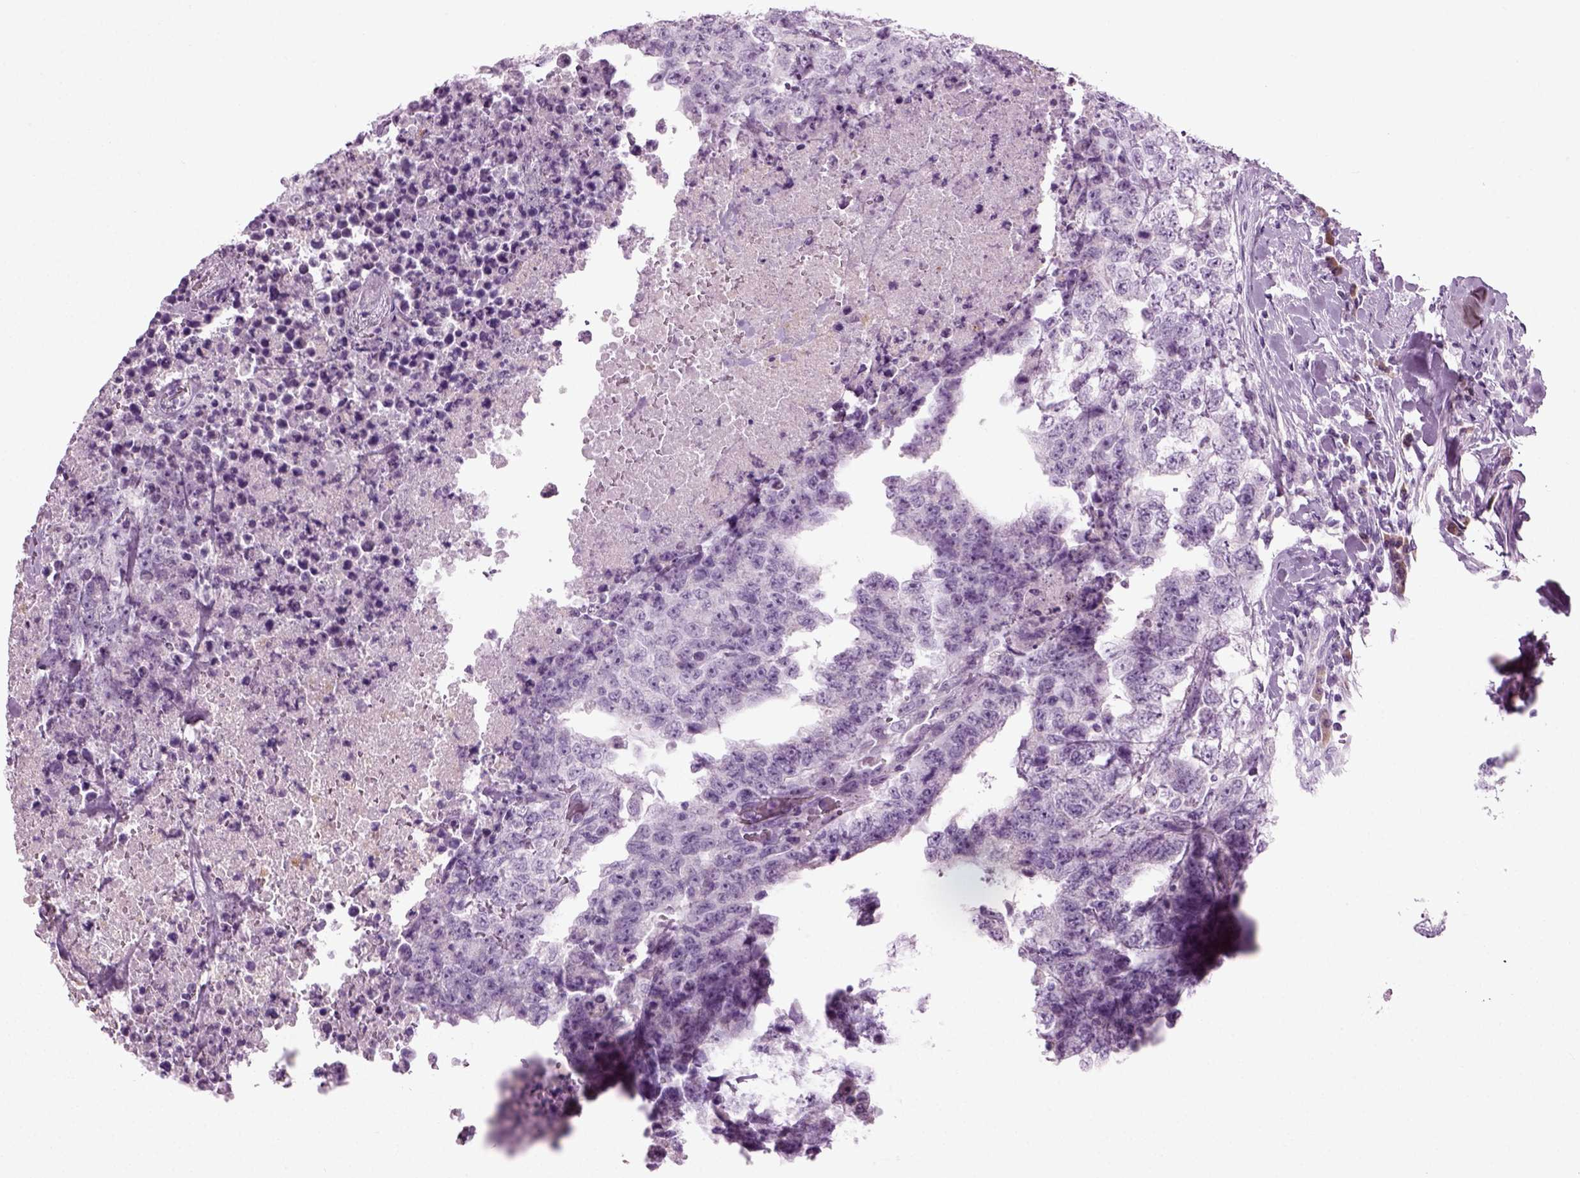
{"staining": {"intensity": "negative", "quantity": "none", "location": "none"}, "tissue": "testis cancer", "cell_type": "Tumor cells", "image_type": "cancer", "snomed": [{"axis": "morphology", "description": "Carcinoma, Embryonal, NOS"}, {"axis": "topography", "description": "Testis"}], "caption": "Image shows no protein positivity in tumor cells of embryonal carcinoma (testis) tissue.", "gene": "PRLH", "patient": {"sex": "male", "age": 24}}